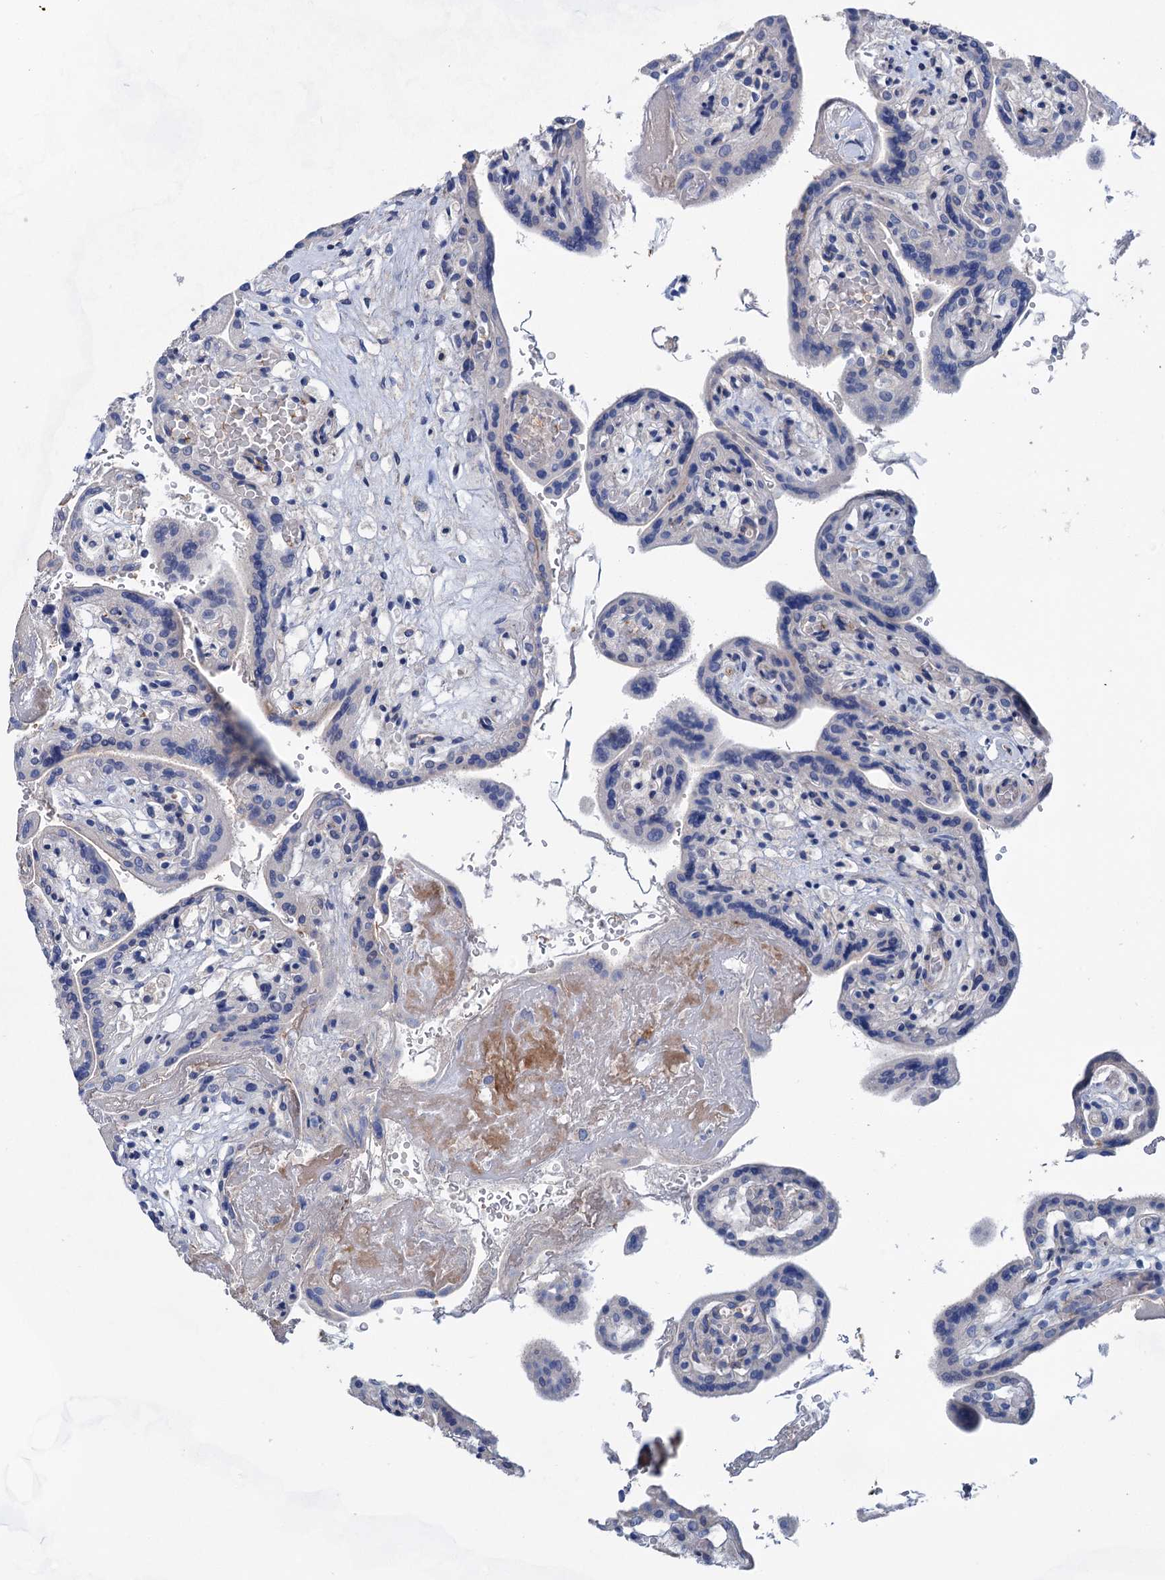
{"staining": {"intensity": "negative", "quantity": "none", "location": "none"}, "tissue": "placenta", "cell_type": "Trophoblastic cells", "image_type": "normal", "snomed": [{"axis": "morphology", "description": "Normal tissue, NOS"}, {"axis": "topography", "description": "Placenta"}], "caption": "Trophoblastic cells are negative for protein expression in unremarkable human placenta. (DAB (3,3'-diaminobenzidine) IHC visualized using brightfield microscopy, high magnification).", "gene": "GPR155", "patient": {"sex": "female", "age": 37}}